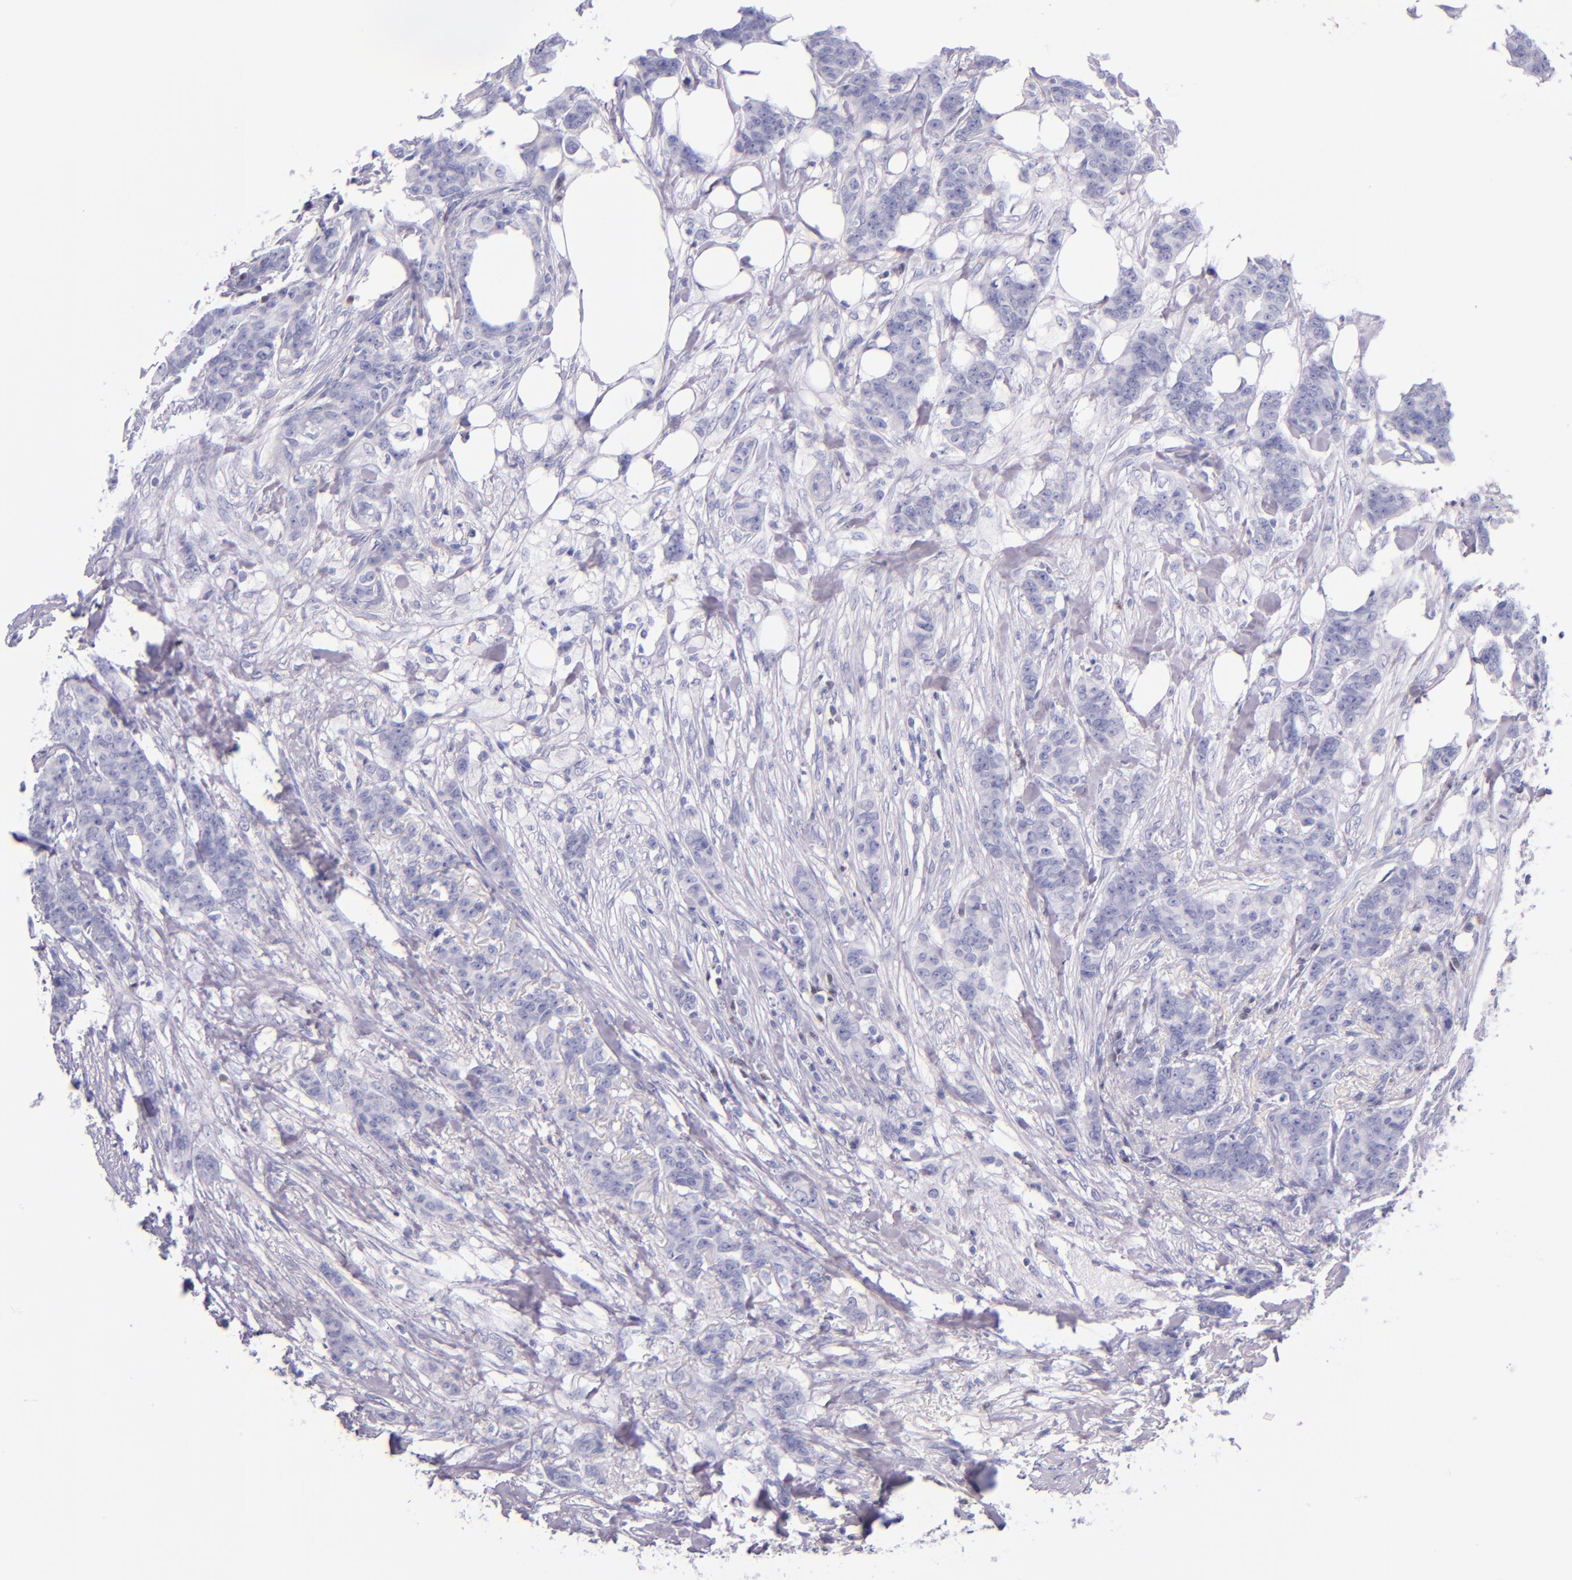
{"staining": {"intensity": "negative", "quantity": "none", "location": "none"}, "tissue": "breast cancer", "cell_type": "Tumor cells", "image_type": "cancer", "snomed": [{"axis": "morphology", "description": "Duct carcinoma"}, {"axis": "topography", "description": "Breast"}], "caption": "Immunohistochemistry image of breast invasive ductal carcinoma stained for a protein (brown), which reveals no staining in tumor cells.", "gene": "IRF4", "patient": {"sex": "female", "age": 40}}